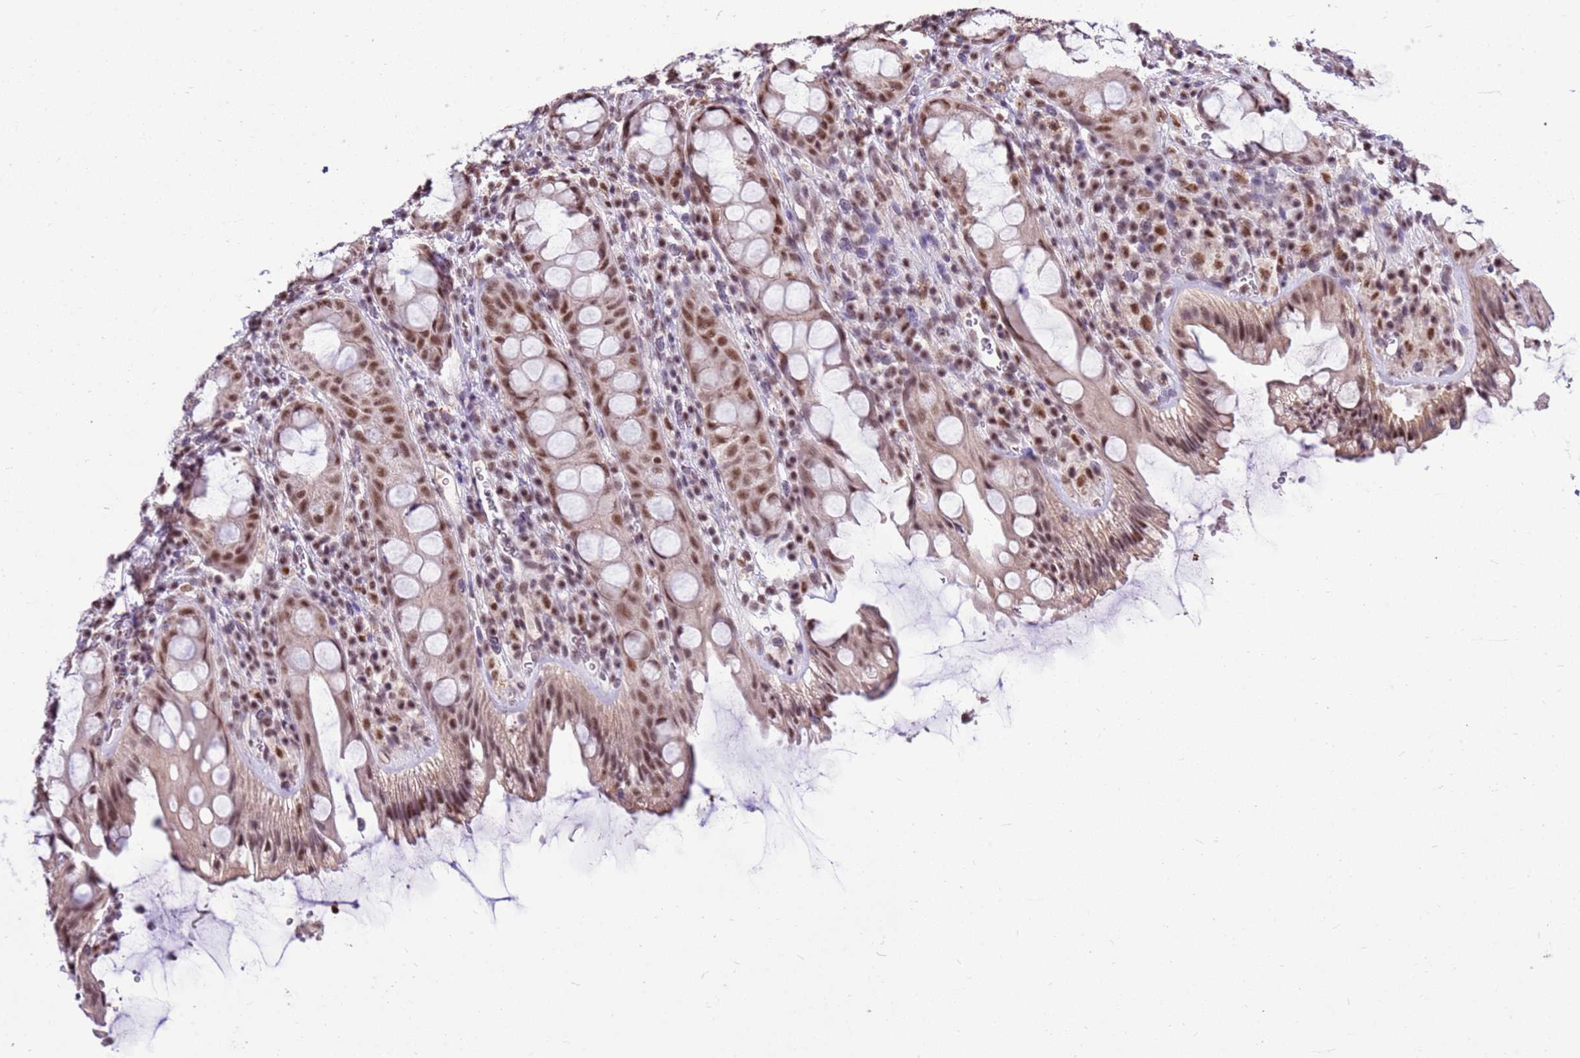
{"staining": {"intensity": "moderate", "quantity": ">75%", "location": "nuclear"}, "tissue": "rectum", "cell_type": "Glandular cells", "image_type": "normal", "snomed": [{"axis": "morphology", "description": "Normal tissue, NOS"}, {"axis": "topography", "description": "Rectum"}], "caption": "Immunohistochemistry histopathology image of benign rectum stained for a protein (brown), which exhibits medium levels of moderate nuclear expression in approximately >75% of glandular cells.", "gene": "AKAP8L", "patient": {"sex": "female", "age": 57}}